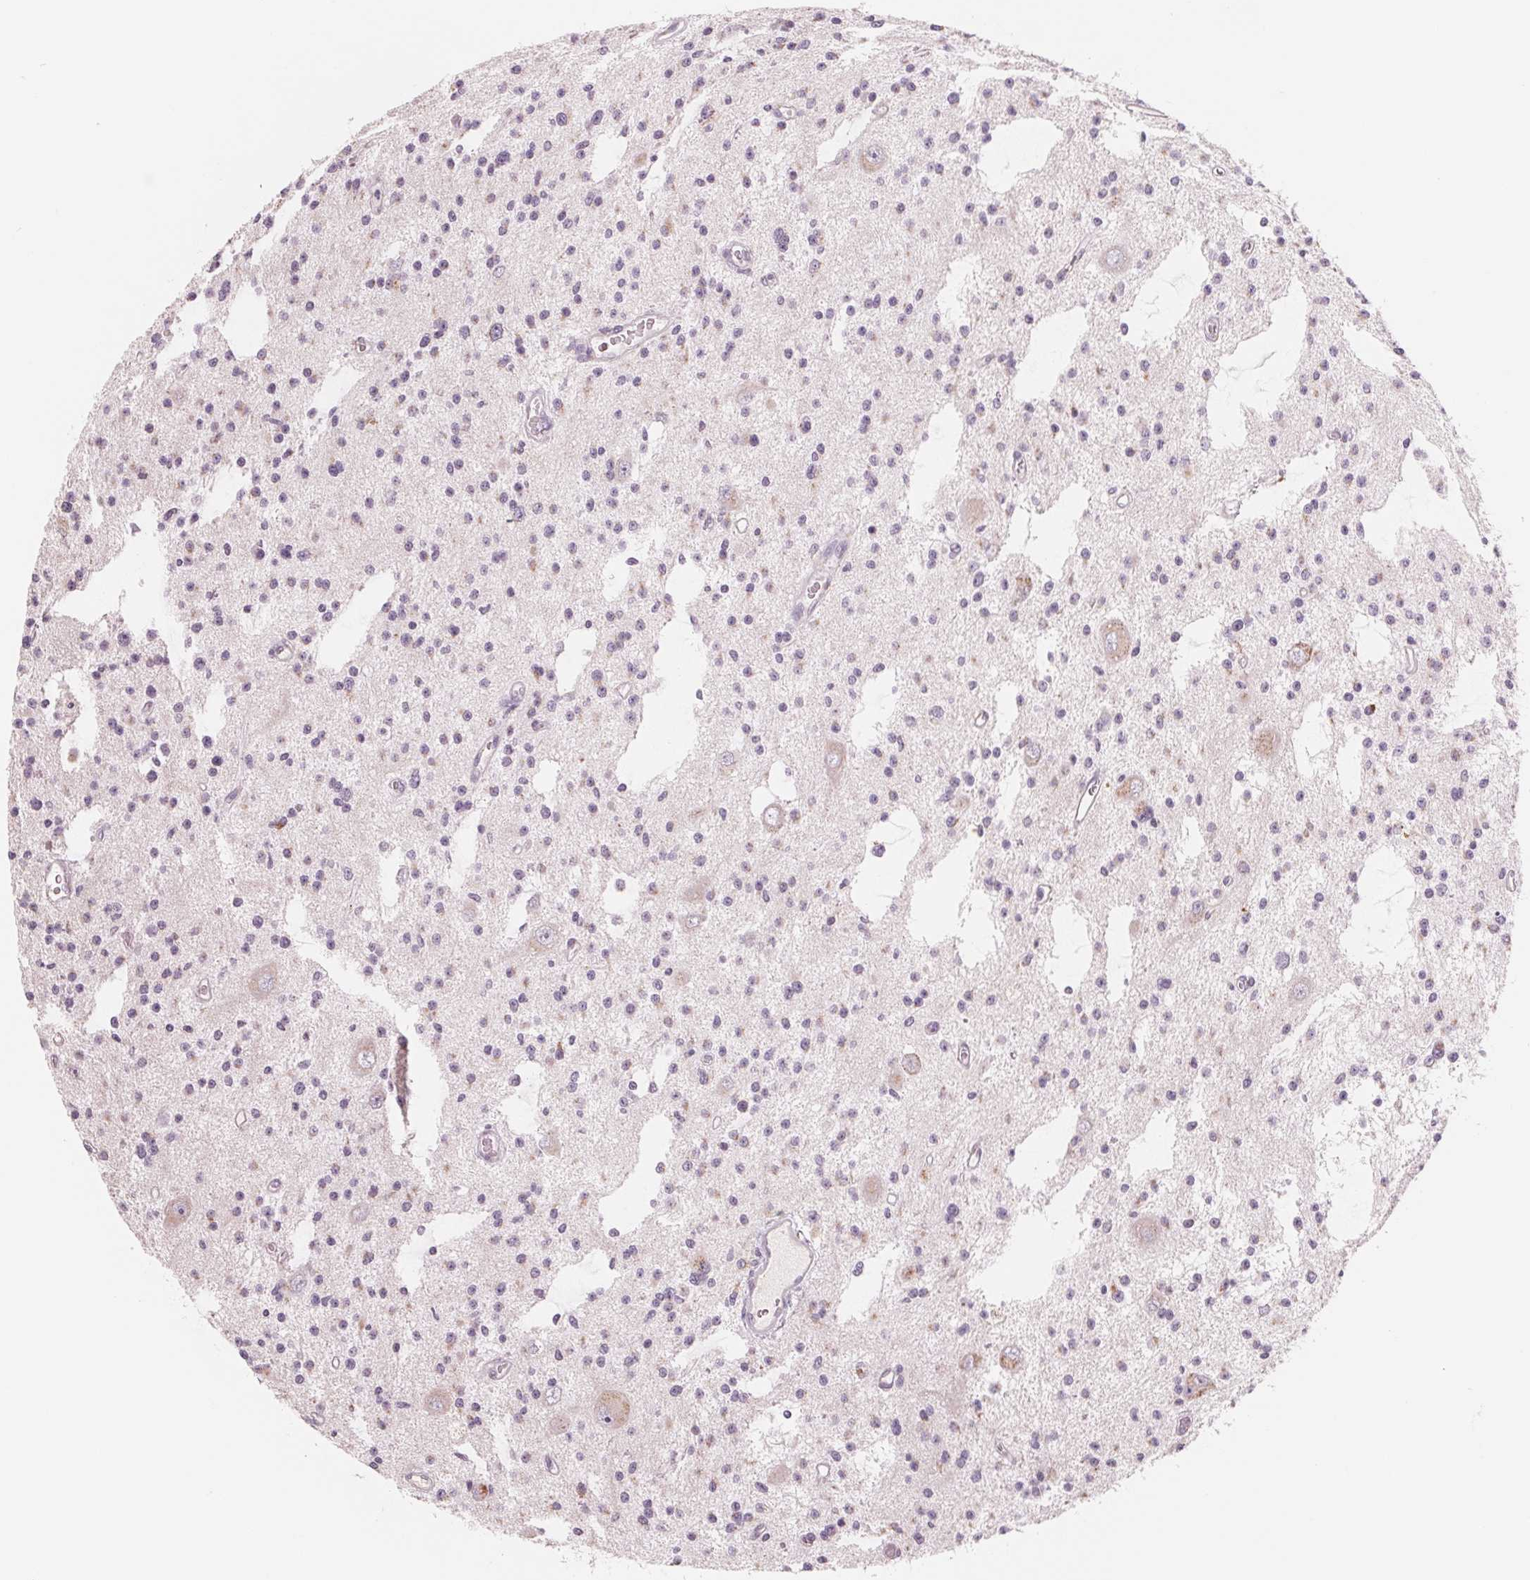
{"staining": {"intensity": "negative", "quantity": "none", "location": "none"}, "tissue": "glioma", "cell_type": "Tumor cells", "image_type": "cancer", "snomed": [{"axis": "morphology", "description": "Glioma, malignant, Low grade"}, {"axis": "topography", "description": "Brain"}], "caption": "The immunohistochemistry image has no significant staining in tumor cells of glioma tissue.", "gene": "IL9R", "patient": {"sex": "male", "age": 43}}